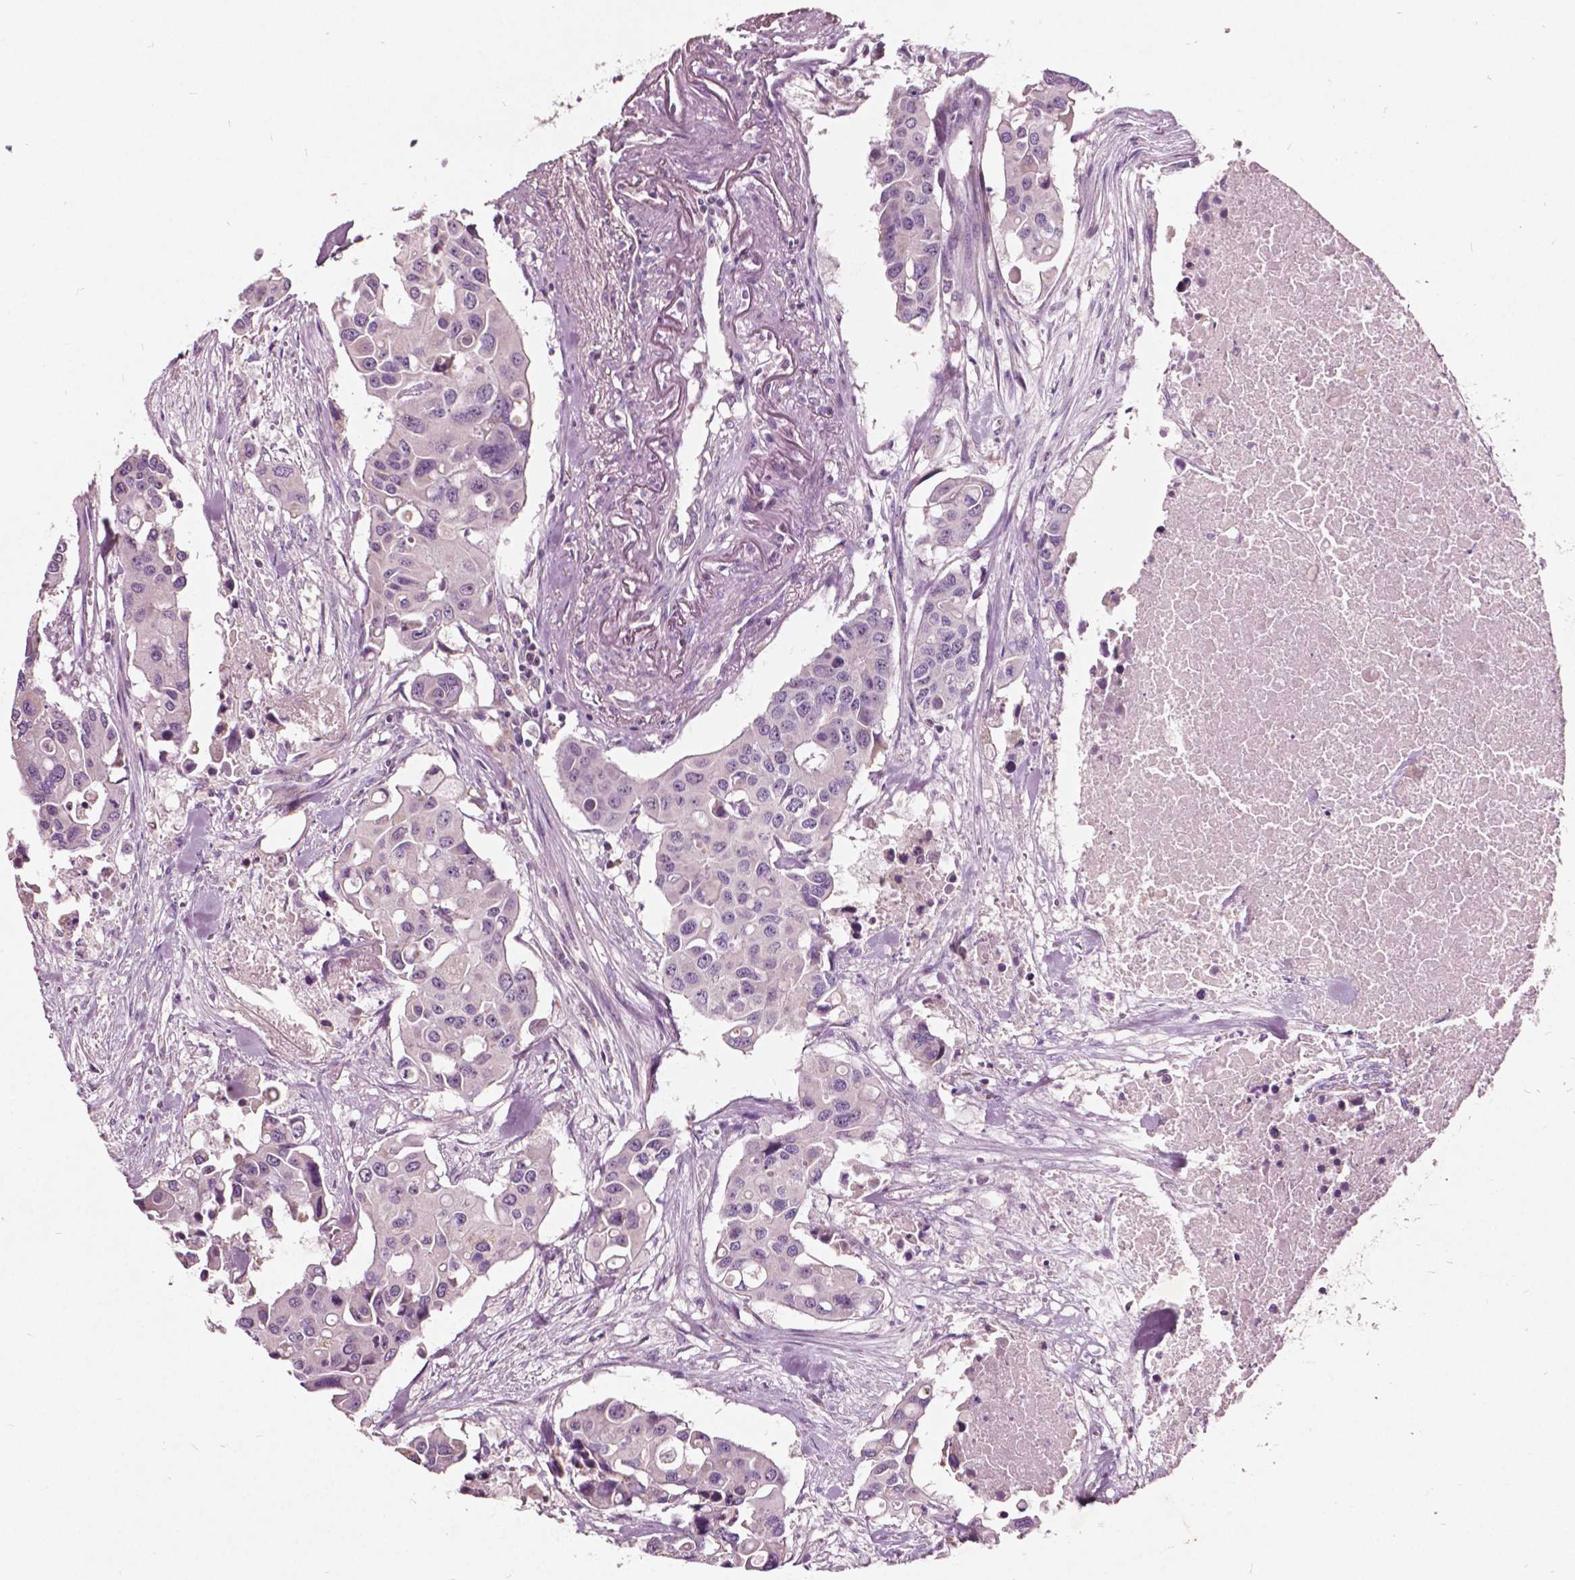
{"staining": {"intensity": "negative", "quantity": "none", "location": "none"}, "tissue": "colorectal cancer", "cell_type": "Tumor cells", "image_type": "cancer", "snomed": [{"axis": "morphology", "description": "Adenocarcinoma, NOS"}, {"axis": "topography", "description": "Colon"}], "caption": "Protein analysis of colorectal cancer (adenocarcinoma) displays no significant staining in tumor cells. The staining was performed using DAB (3,3'-diaminobenzidine) to visualize the protein expression in brown, while the nuclei were stained in blue with hematoxylin (Magnification: 20x).", "gene": "ODF3L2", "patient": {"sex": "male", "age": 77}}